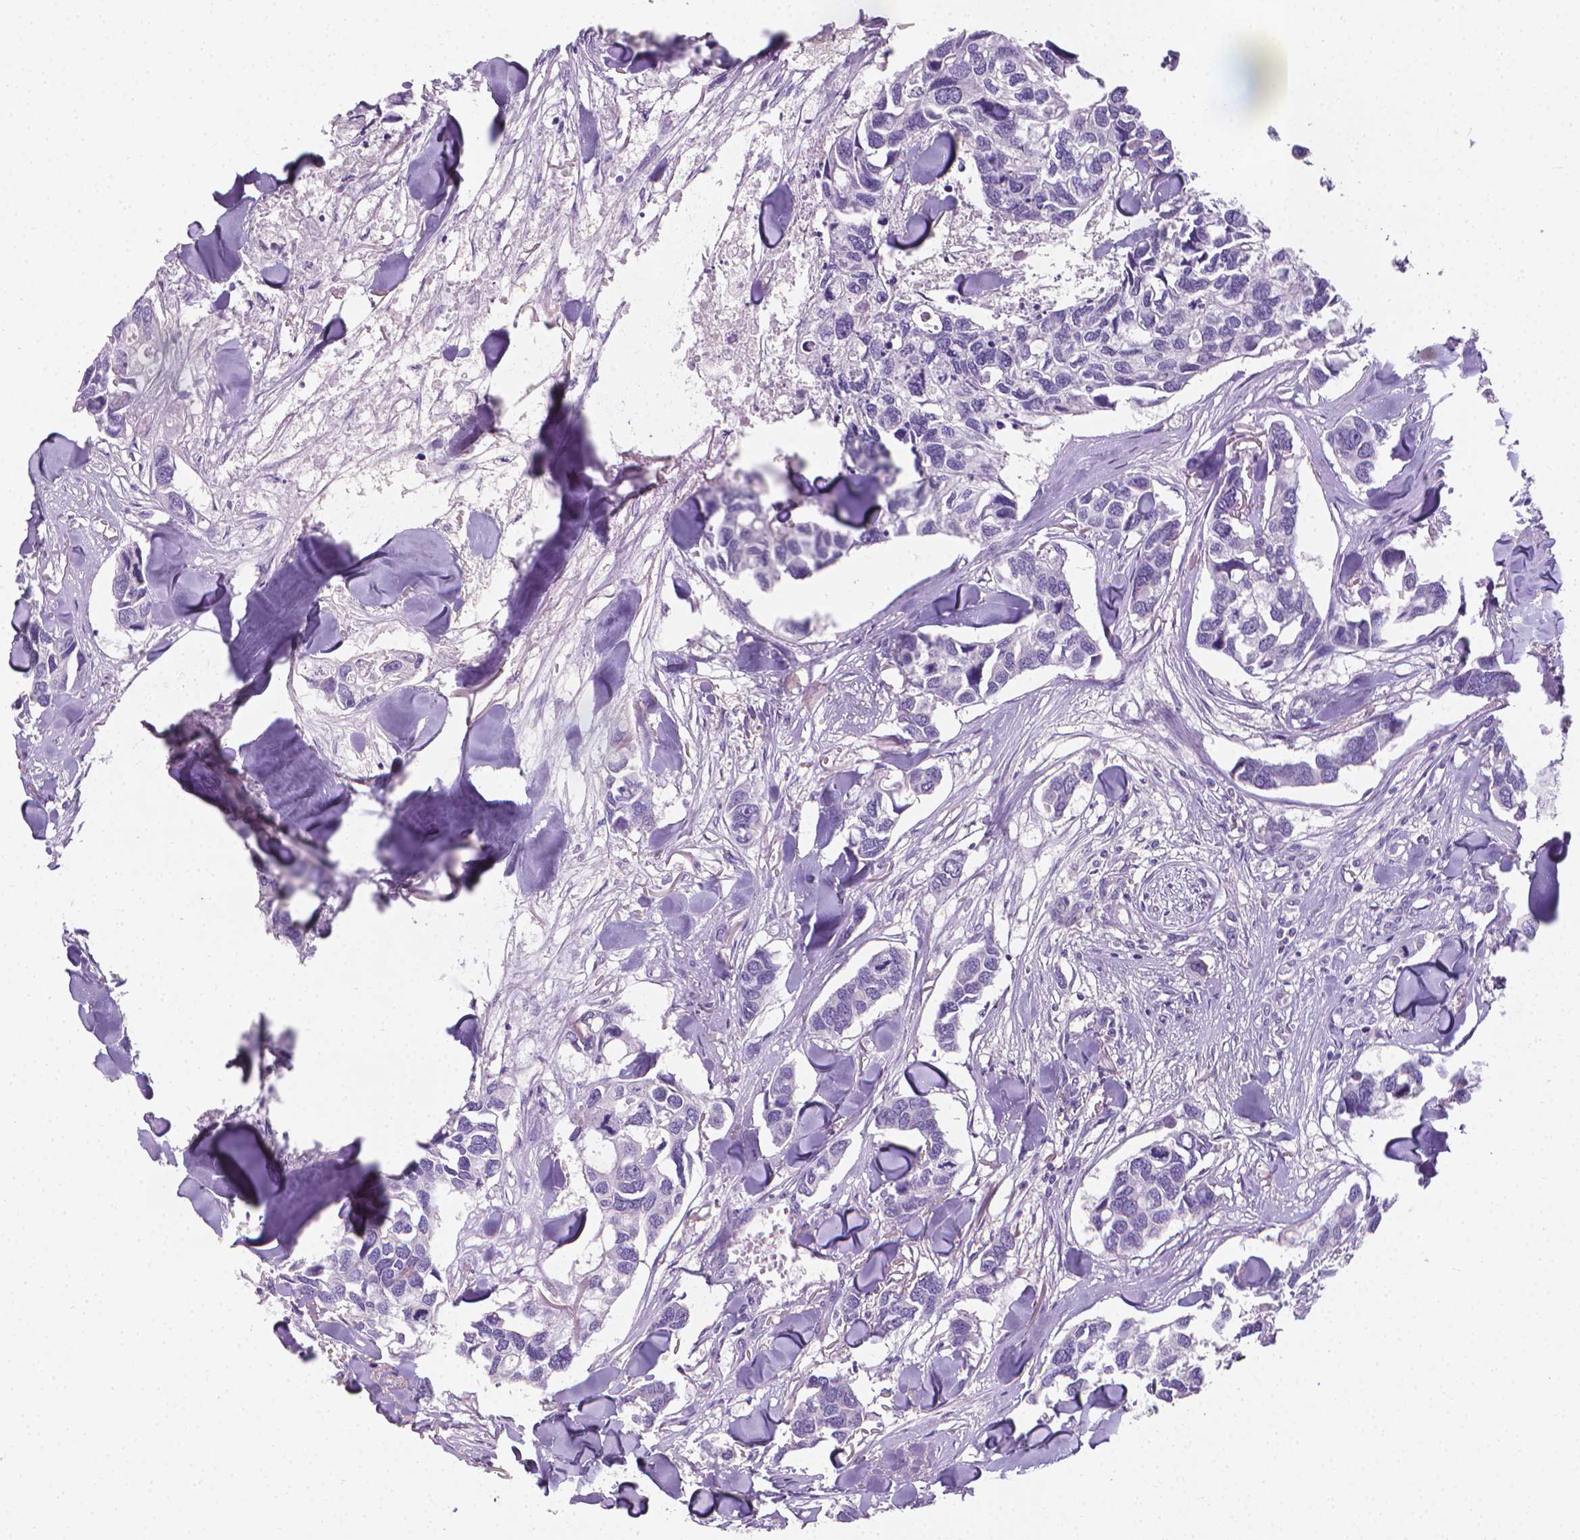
{"staining": {"intensity": "negative", "quantity": "none", "location": "none"}, "tissue": "breast cancer", "cell_type": "Tumor cells", "image_type": "cancer", "snomed": [{"axis": "morphology", "description": "Duct carcinoma"}, {"axis": "topography", "description": "Breast"}], "caption": "Immunohistochemical staining of breast cancer (infiltrating ductal carcinoma) shows no significant expression in tumor cells. (DAB (3,3'-diaminobenzidine) IHC visualized using brightfield microscopy, high magnification).", "gene": "XPNPEP2", "patient": {"sex": "female", "age": 83}}